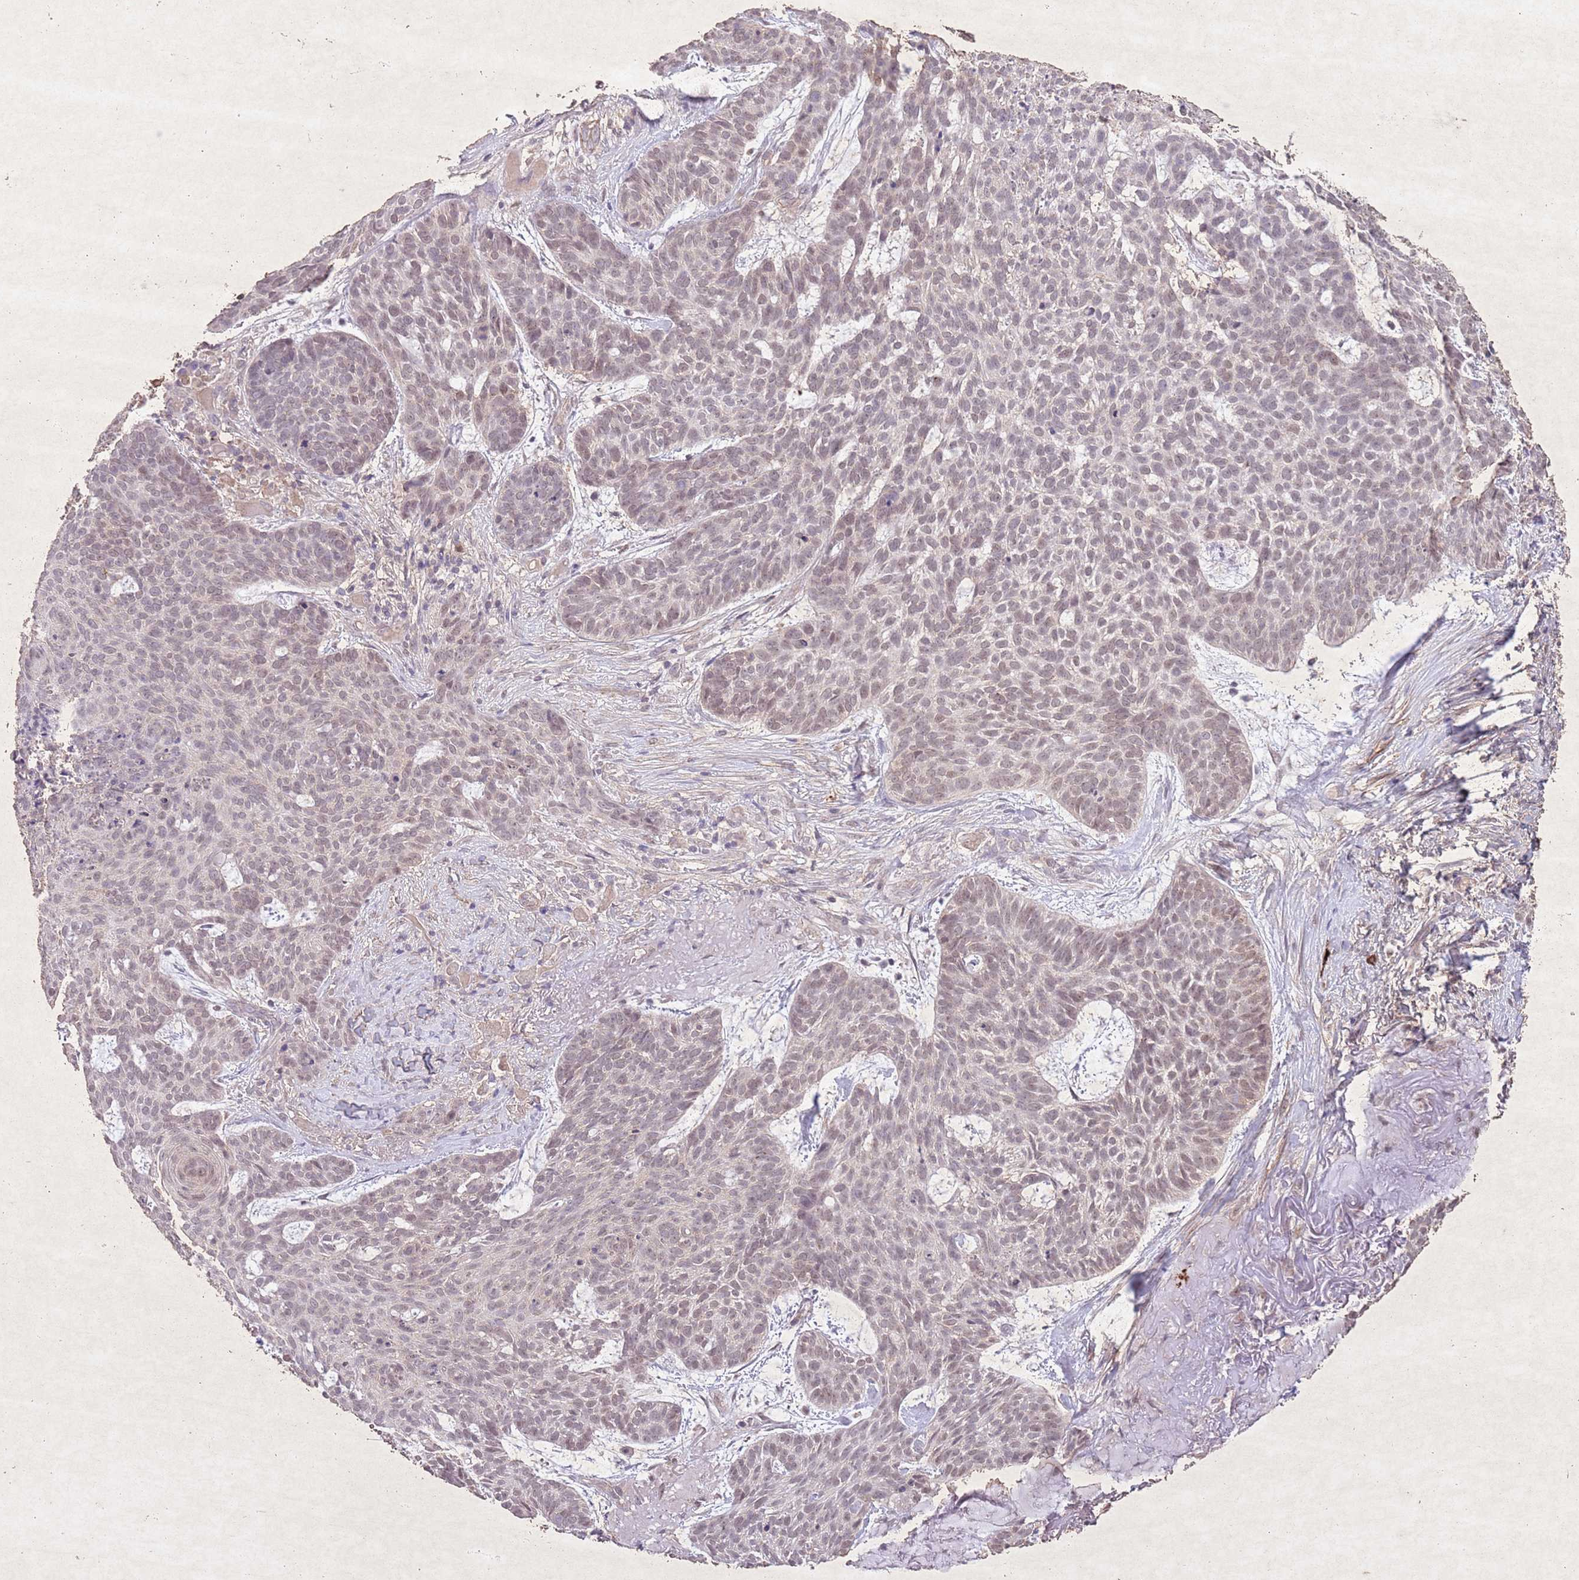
{"staining": {"intensity": "weak", "quantity": "25%-75%", "location": "nuclear"}, "tissue": "skin cancer", "cell_type": "Tumor cells", "image_type": "cancer", "snomed": [{"axis": "morphology", "description": "Basal cell carcinoma"}, {"axis": "topography", "description": "Skin"}], "caption": "Immunohistochemistry staining of skin cancer (basal cell carcinoma), which shows low levels of weak nuclear expression in about 25%-75% of tumor cells indicating weak nuclear protein positivity. The staining was performed using DAB (brown) for protein detection and nuclei were counterstained in hematoxylin (blue).", "gene": "CCNI", "patient": {"sex": "female", "age": 89}}